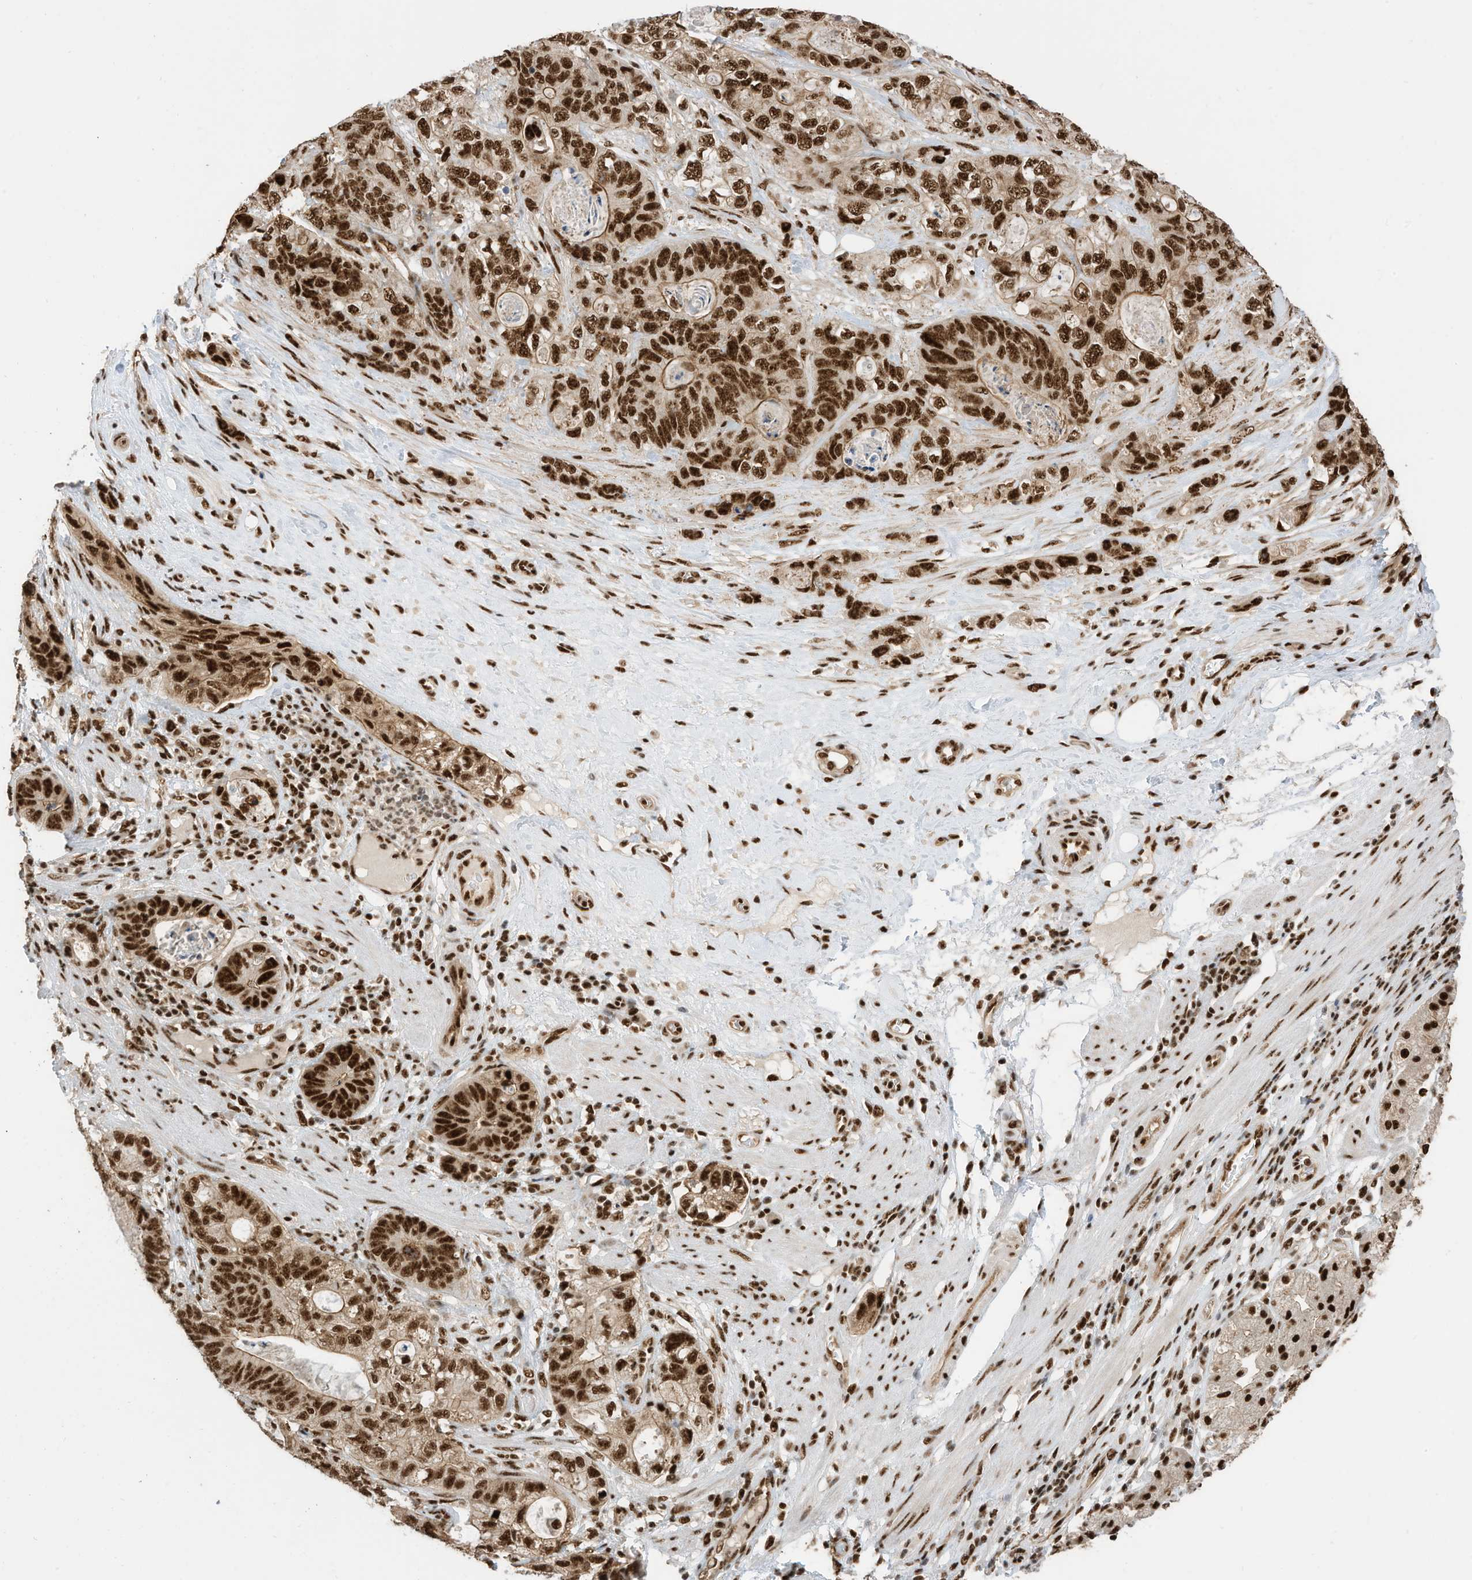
{"staining": {"intensity": "strong", "quantity": ">75%", "location": "nuclear"}, "tissue": "stomach cancer", "cell_type": "Tumor cells", "image_type": "cancer", "snomed": [{"axis": "morphology", "description": "Normal tissue, NOS"}, {"axis": "morphology", "description": "Adenocarcinoma, NOS"}, {"axis": "topography", "description": "Stomach"}], "caption": "Immunohistochemical staining of adenocarcinoma (stomach) displays strong nuclear protein staining in approximately >75% of tumor cells.", "gene": "SF3A3", "patient": {"sex": "female", "age": 89}}